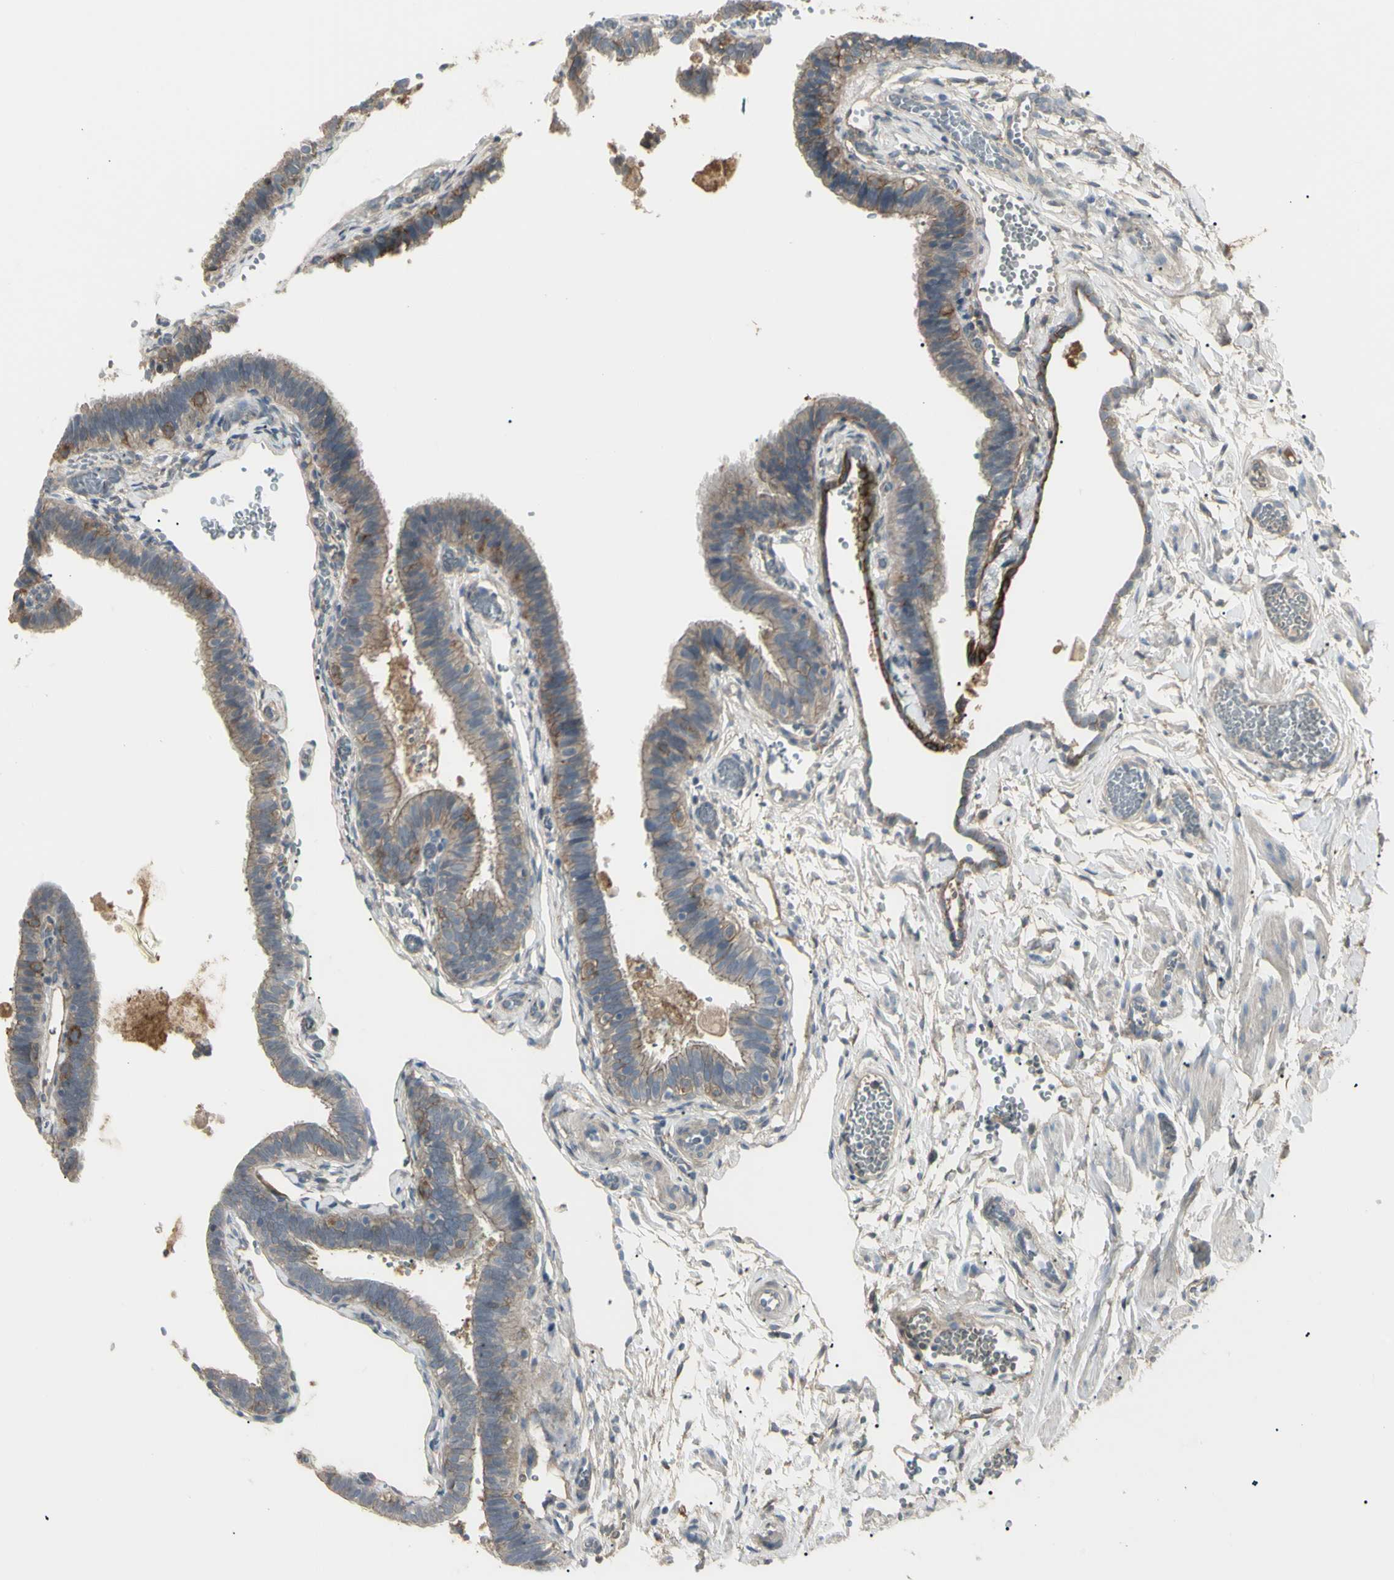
{"staining": {"intensity": "weak", "quantity": ">75%", "location": "cytoplasmic/membranous"}, "tissue": "fallopian tube", "cell_type": "Glandular cells", "image_type": "normal", "snomed": [{"axis": "morphology", "description": "Normal tissue, NOS"}, {"axis": "topography", "description": "Fallopian tube"}], "caption": "Fallopian tube stained for a protein (brown) reveals weak cytoplasmic/membranous positive staining in about >75% of glandular cells.", "gene": "CD276", "patient": {"sex": "female", "age": 46}}